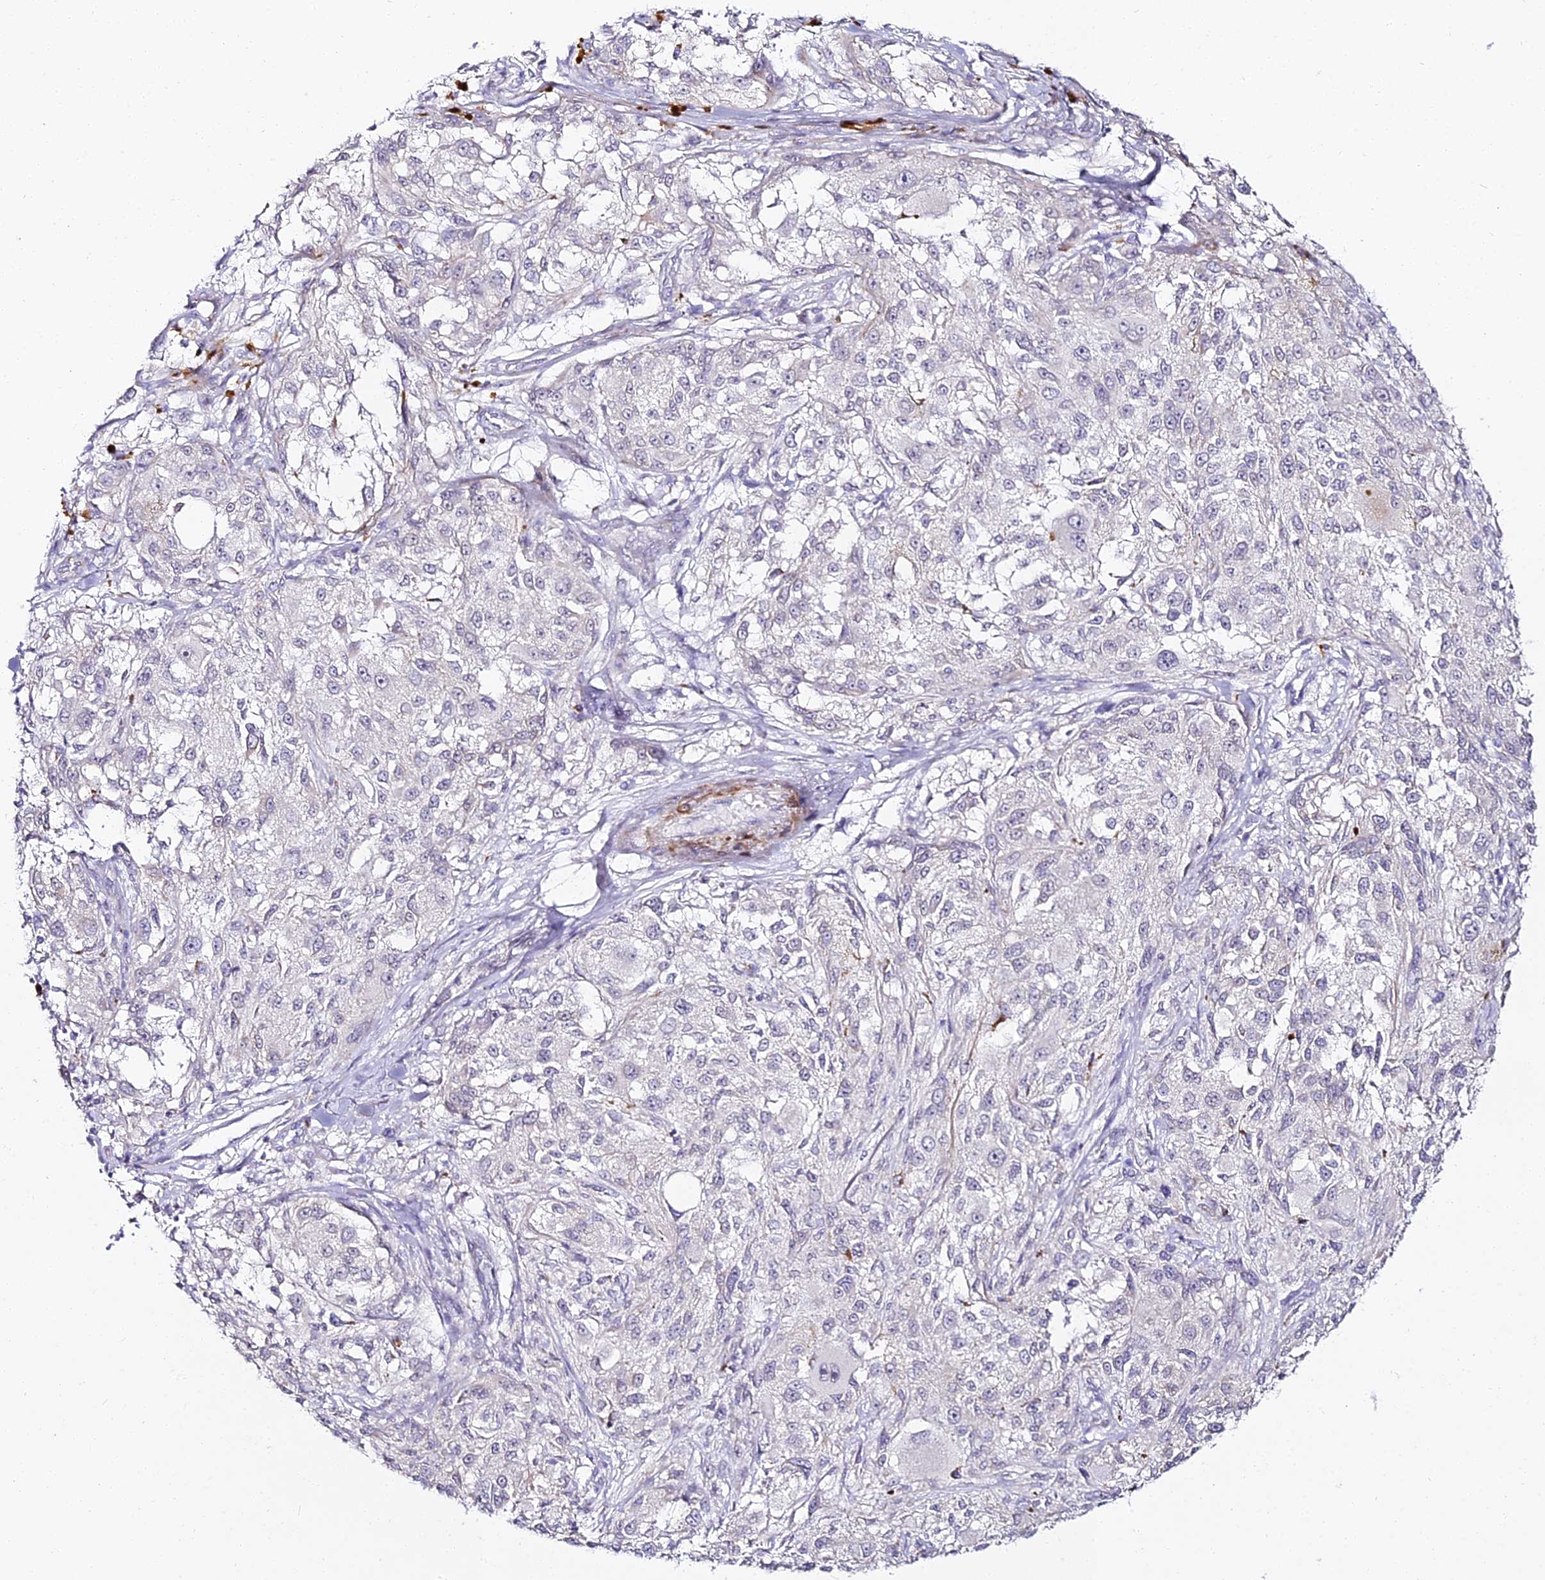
{"staining": {"intensity": "negative", "quantity": "none", "location": "none"}, "tissue": "melanoma", "cell_type": "Tumor cells", "image_type": "cancer", "snomed": [{"axis": "morphology", "description": "Necrosis, NOS"}, {"axis": "morphology", "description": "Malignant melanoma, NOS"}, {"axis": "topography", "description": "Skin"}], "caption": "Tumor cells are negative for protein expression in human malignant melanoma.", "gene": "ALPG", "patient": {"sex": "female", "age": 87}}